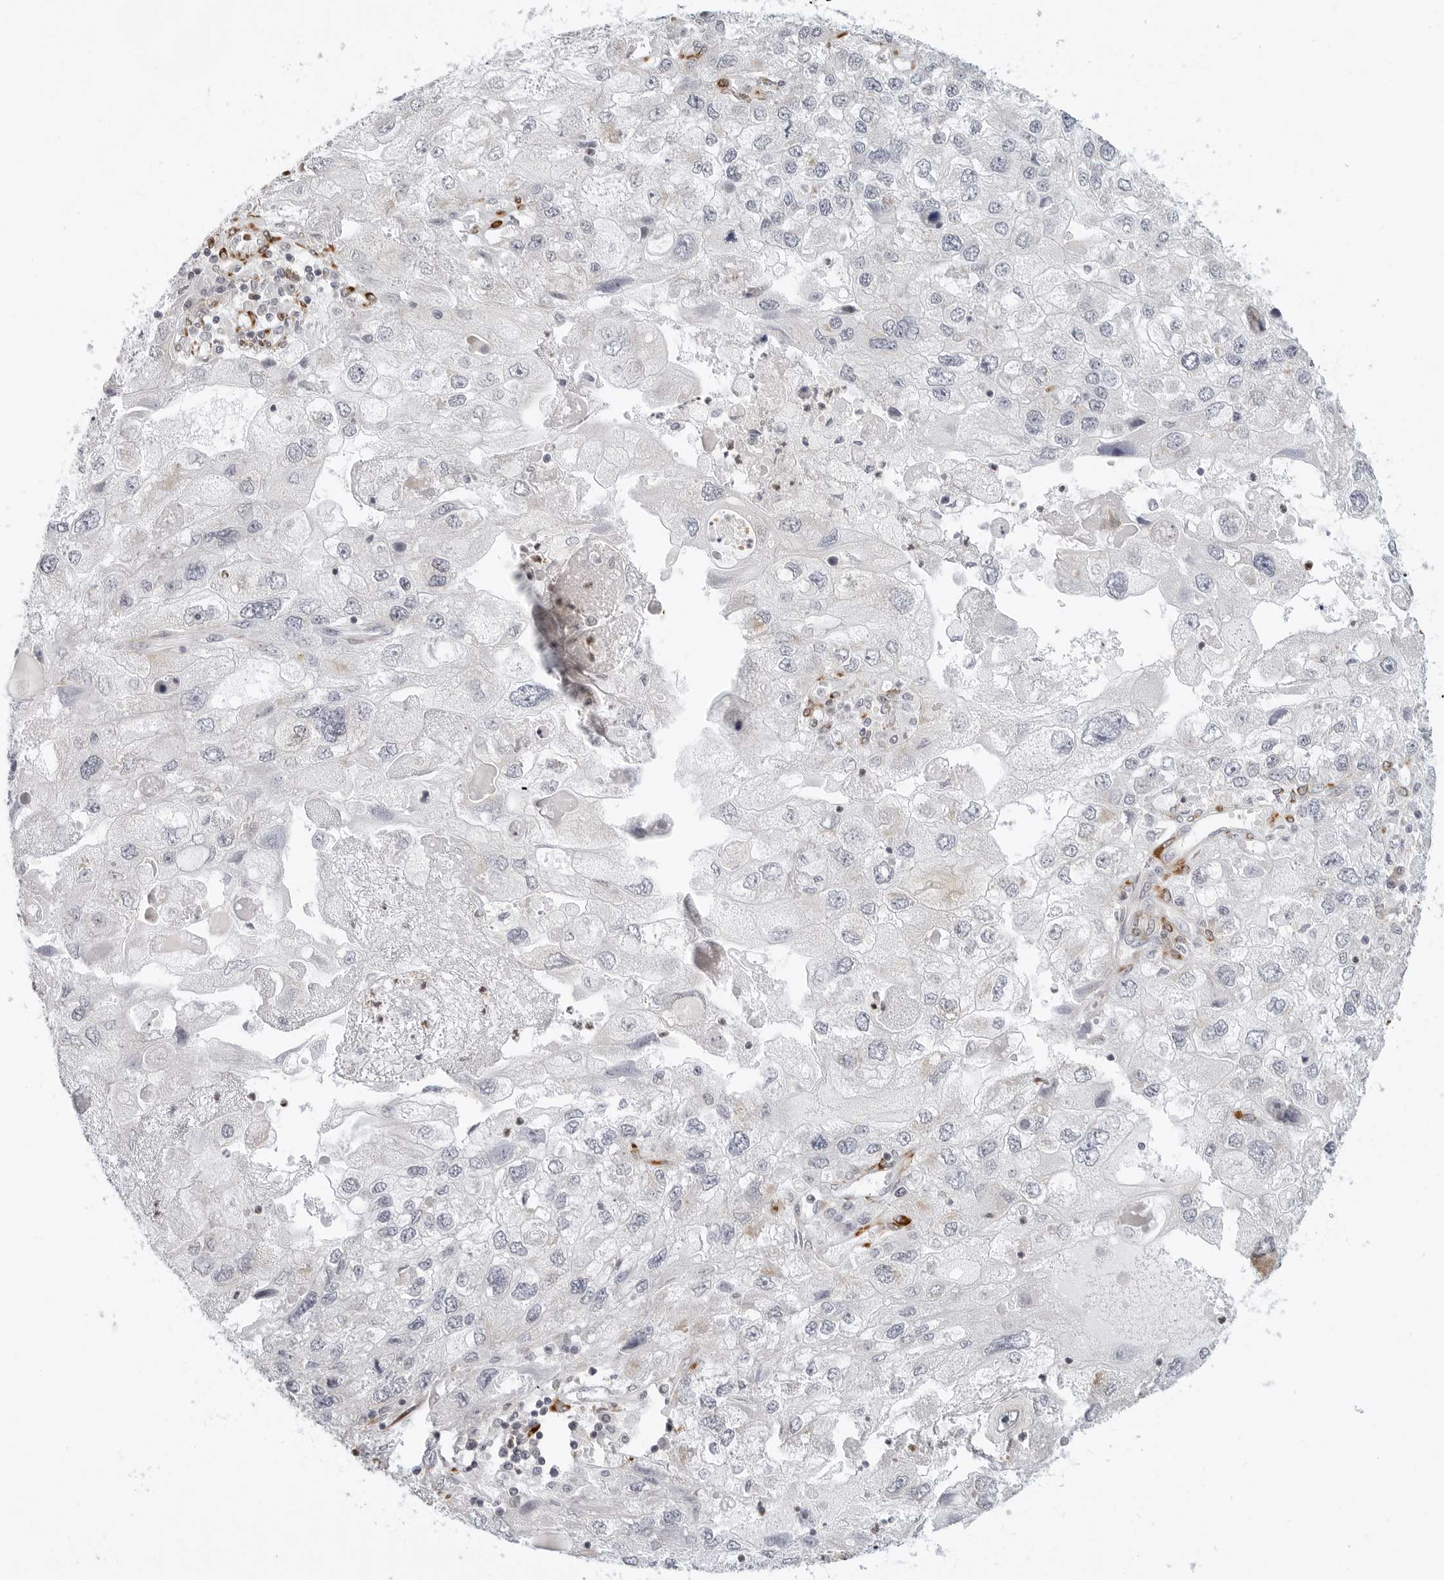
{"staining": {"intensity": "negative", "quantity": "none", "location": "none"}, "tissue": "endometrial cancer", "cell_type": "Tumor cells", "image_type": "cancer", "snomed": [{"axis": "morphology", "description": "Adenocarcinoma, NOS"}, {"axis": "topography", "description": "Endometrium"}], "caption": "Human endometrial cancer (adenocarcinoma) stained for a protein using immunohistochemistry (IHC) reveals no staining in tumor cells.", "gene": "C1QTNF1", "patient": {"sex": "female", "age": 49}}